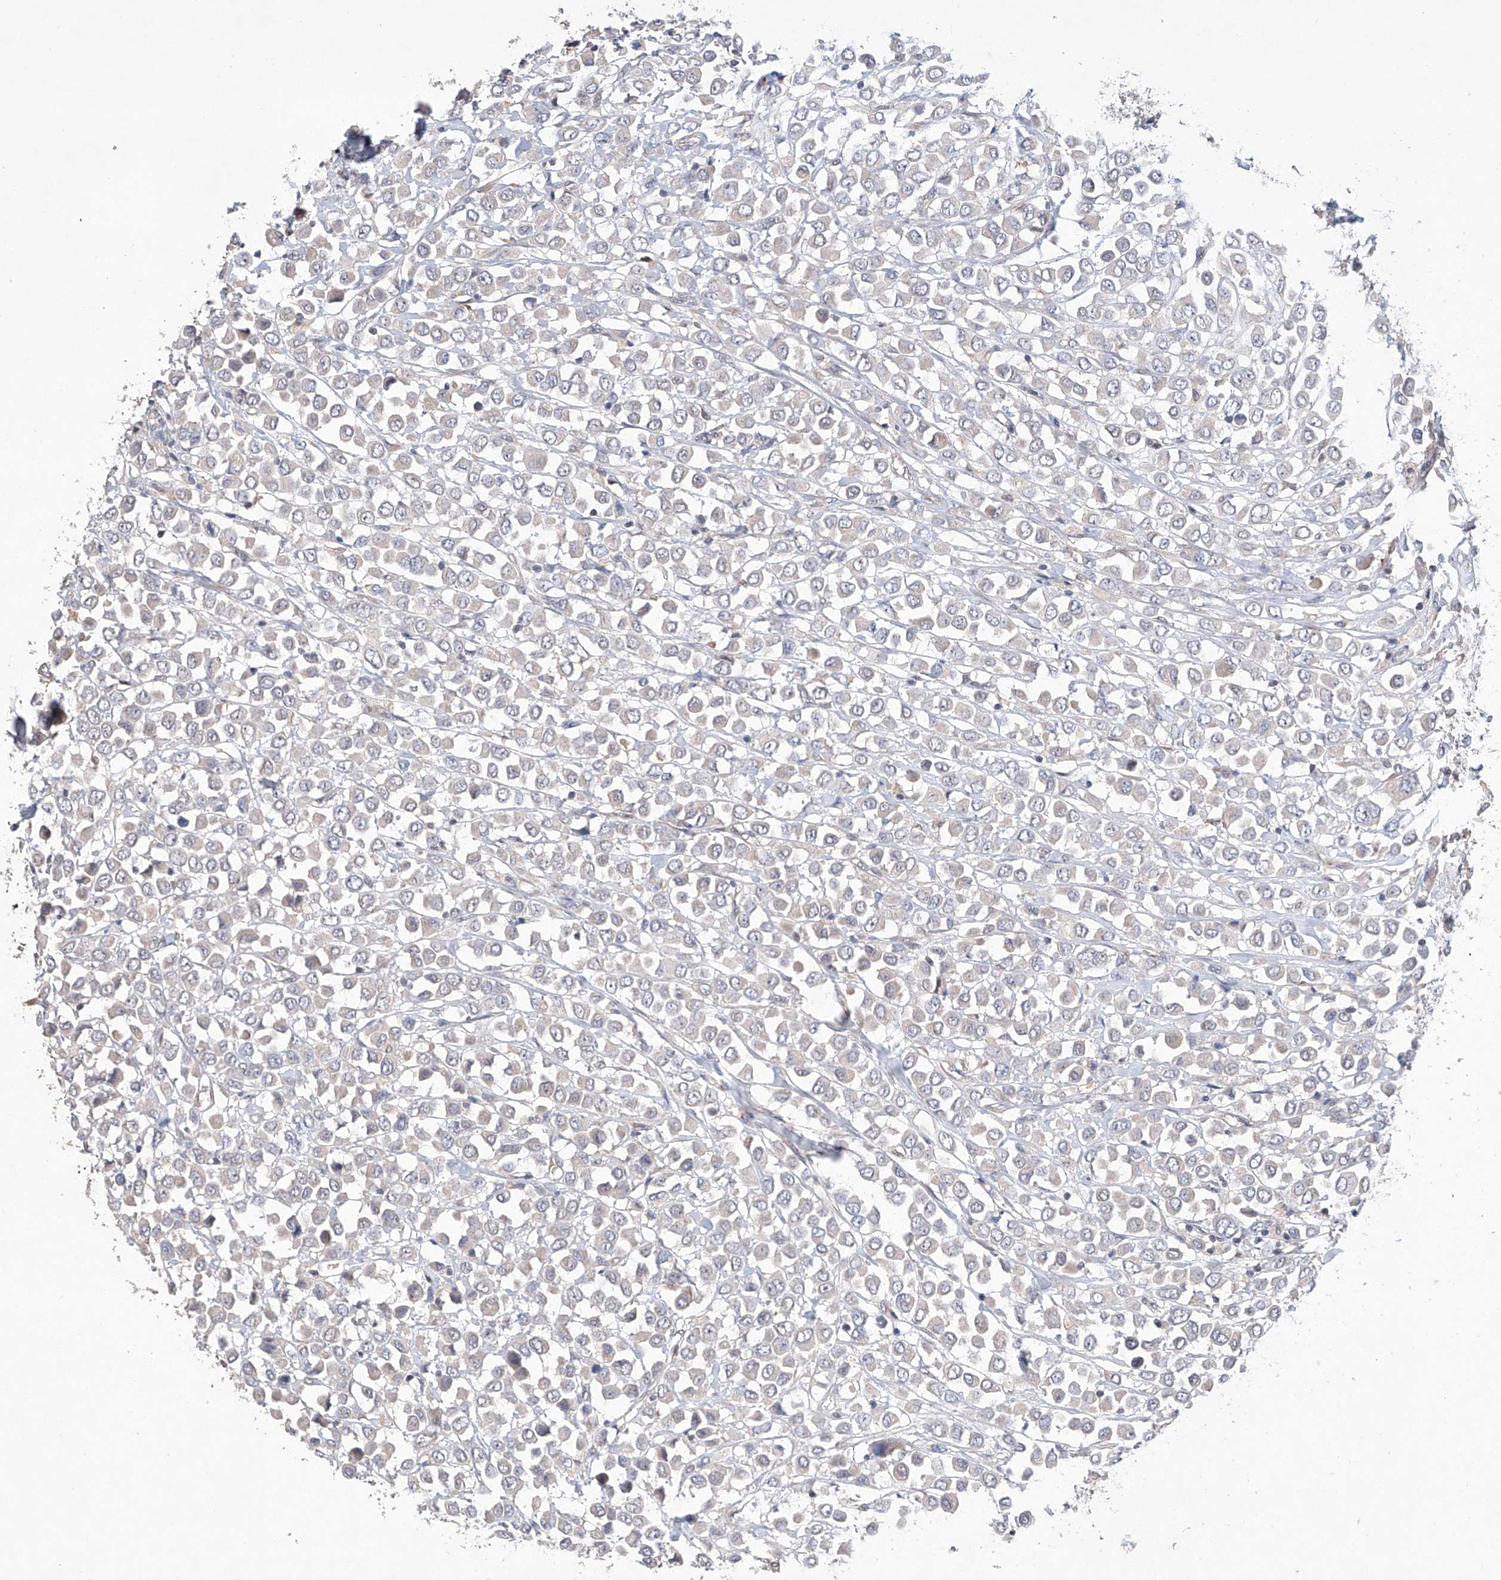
{"staining": {"intensity": "negative", "quantity": "none", "location": "none"}, "tissue": "breast cancer", "cell_type": "Tumor cells", "image_type": "cancer", "snomed": [{"axis": "morphology", "description": "Duct carcinoma"}, {"axis": "topography", "description": "Breast"}], "caption": "An immunohistochemistry photomicrograph of breast intraductal carcinoma is shown. There is no staining in tumor cells of breast intraductal carcinoma.", "gene": "AFG1L", "patient": {"sex": "female", "age": 61}}